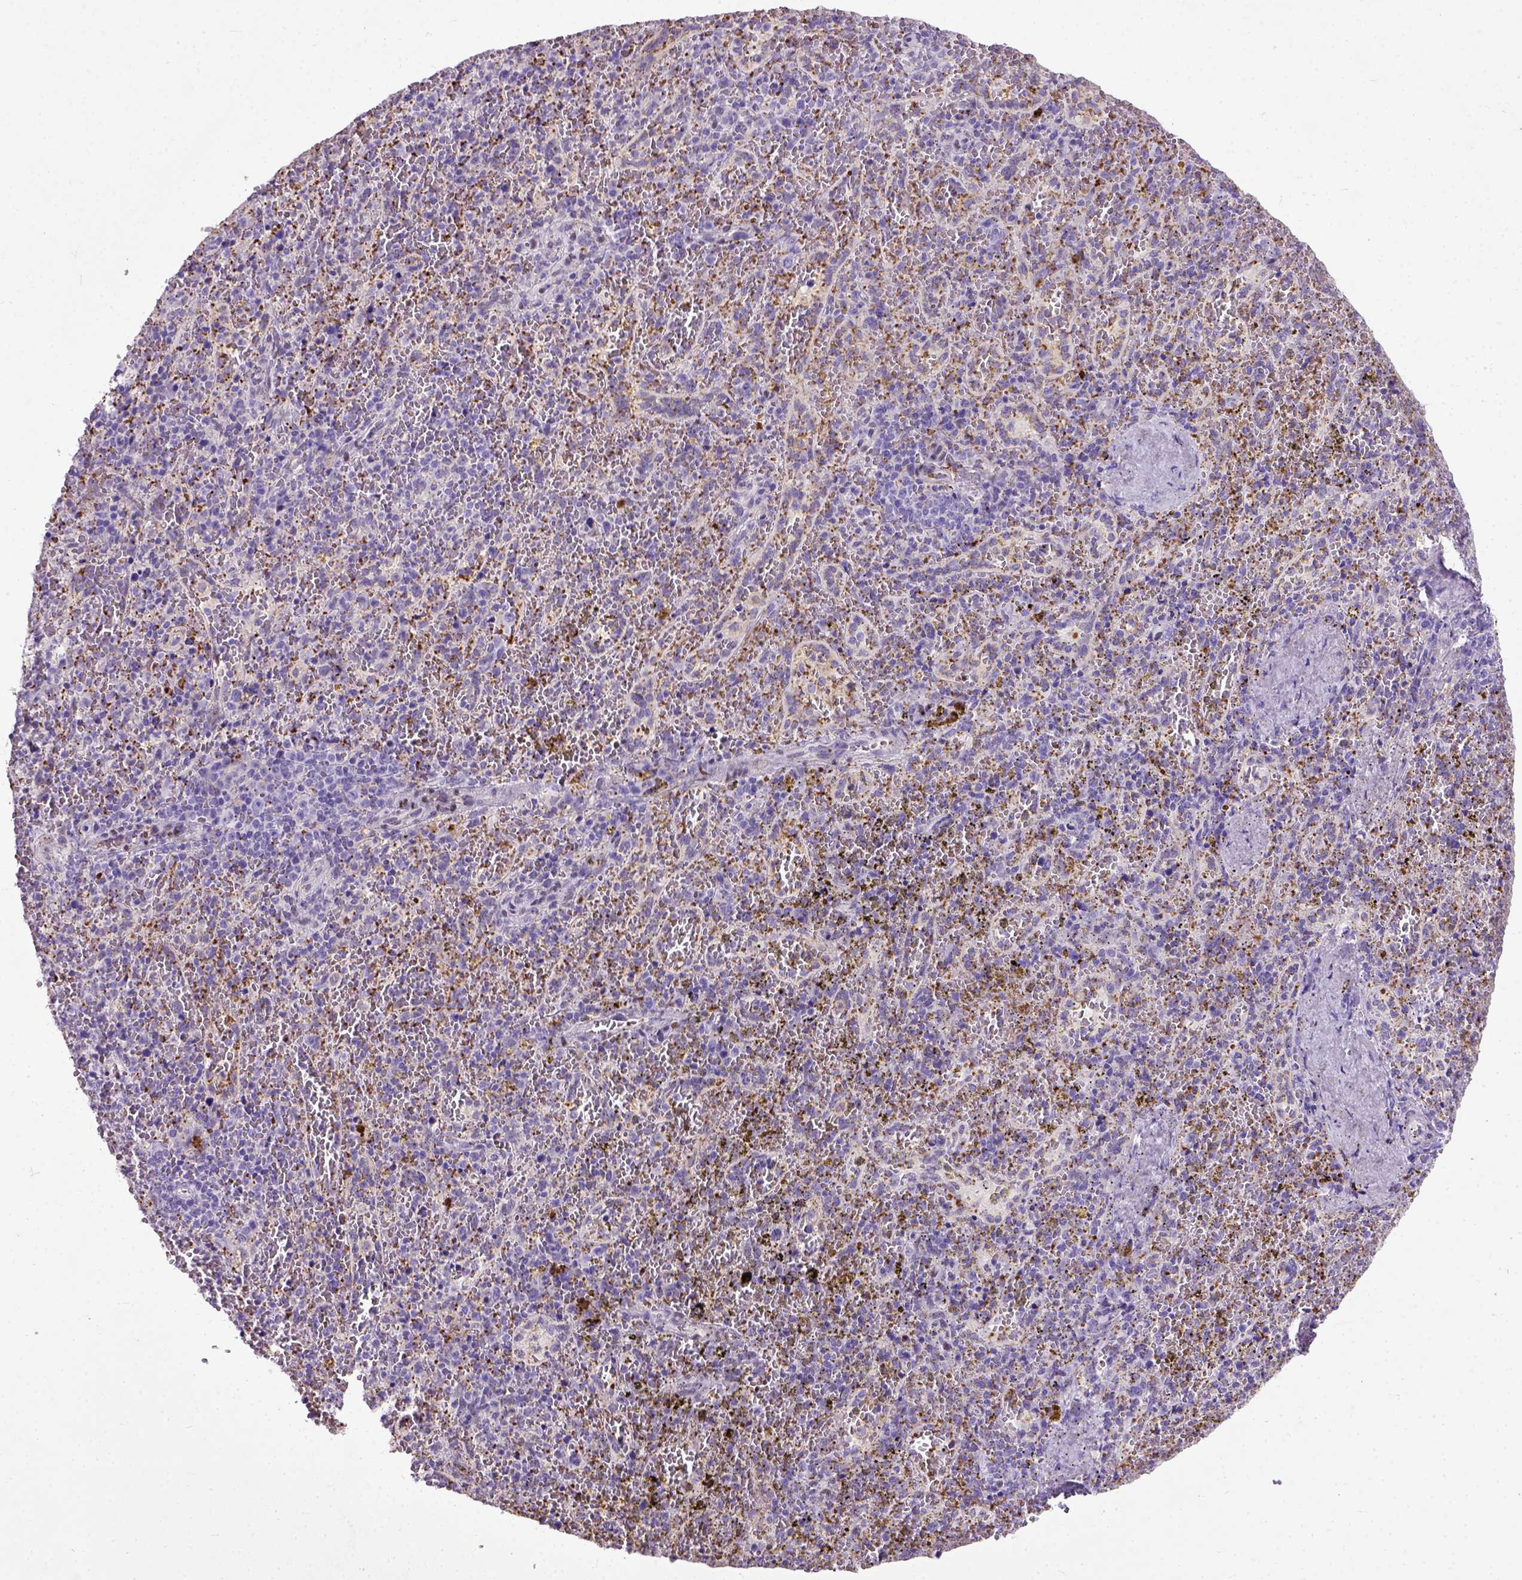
{"staining": {"intensity": "negative", "quantity": "none", "location": "none"}, "tissue": "spleen", "cell_type": "Cells in red pulp", "image_type": "normal", "snomed": [{"axis": "morphology", "description": "Normal tissue, NOS"}, {"axis": "topography", "description": "Spleen"}], "caption": "Human spleen stained for a protein using immunohistochemistry (IHC) reveals no staining in cells in red pulp.", "gene": "ADAMTS8", "patient": {"sex": "female", "age": 50}}